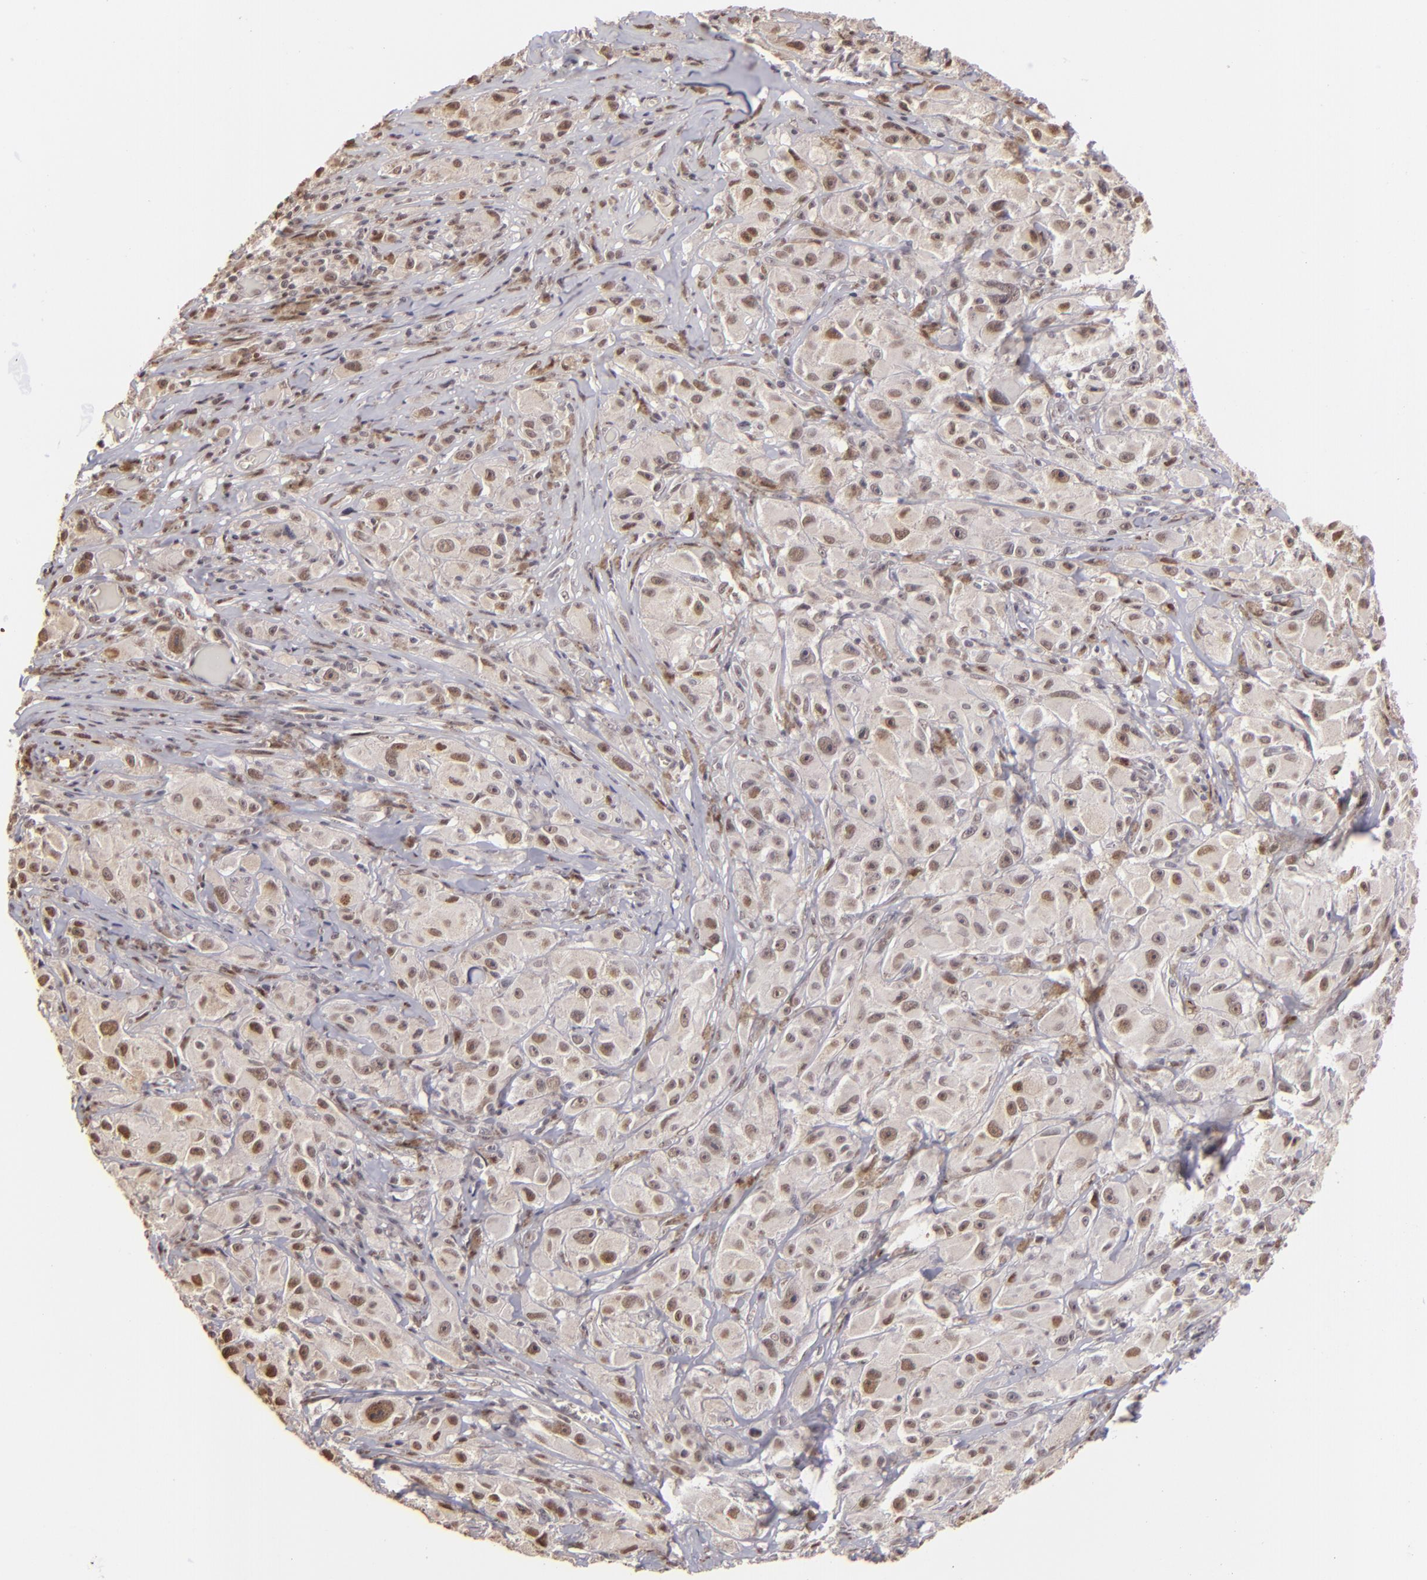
{"staining": {"intensity": "moderate", "quantity": "25%-75%", "location": "nuclear"}, "tissue": "melanoma", "cell_type": "Tumor cells", "image_type": "cancer", "snomed": [{"axis": "morphology", "description": "Malignant melanoma, NOS"}, {"axis": "topography", "description": "Skin"}], "caption": "Melanoma tissue reveals moderate nuclear staining in approximately 25%-75% of tumor cells, visualized by immunohistochemistry.", "gene": "RARB", "patient": {"sex": "male", "age": 56}}